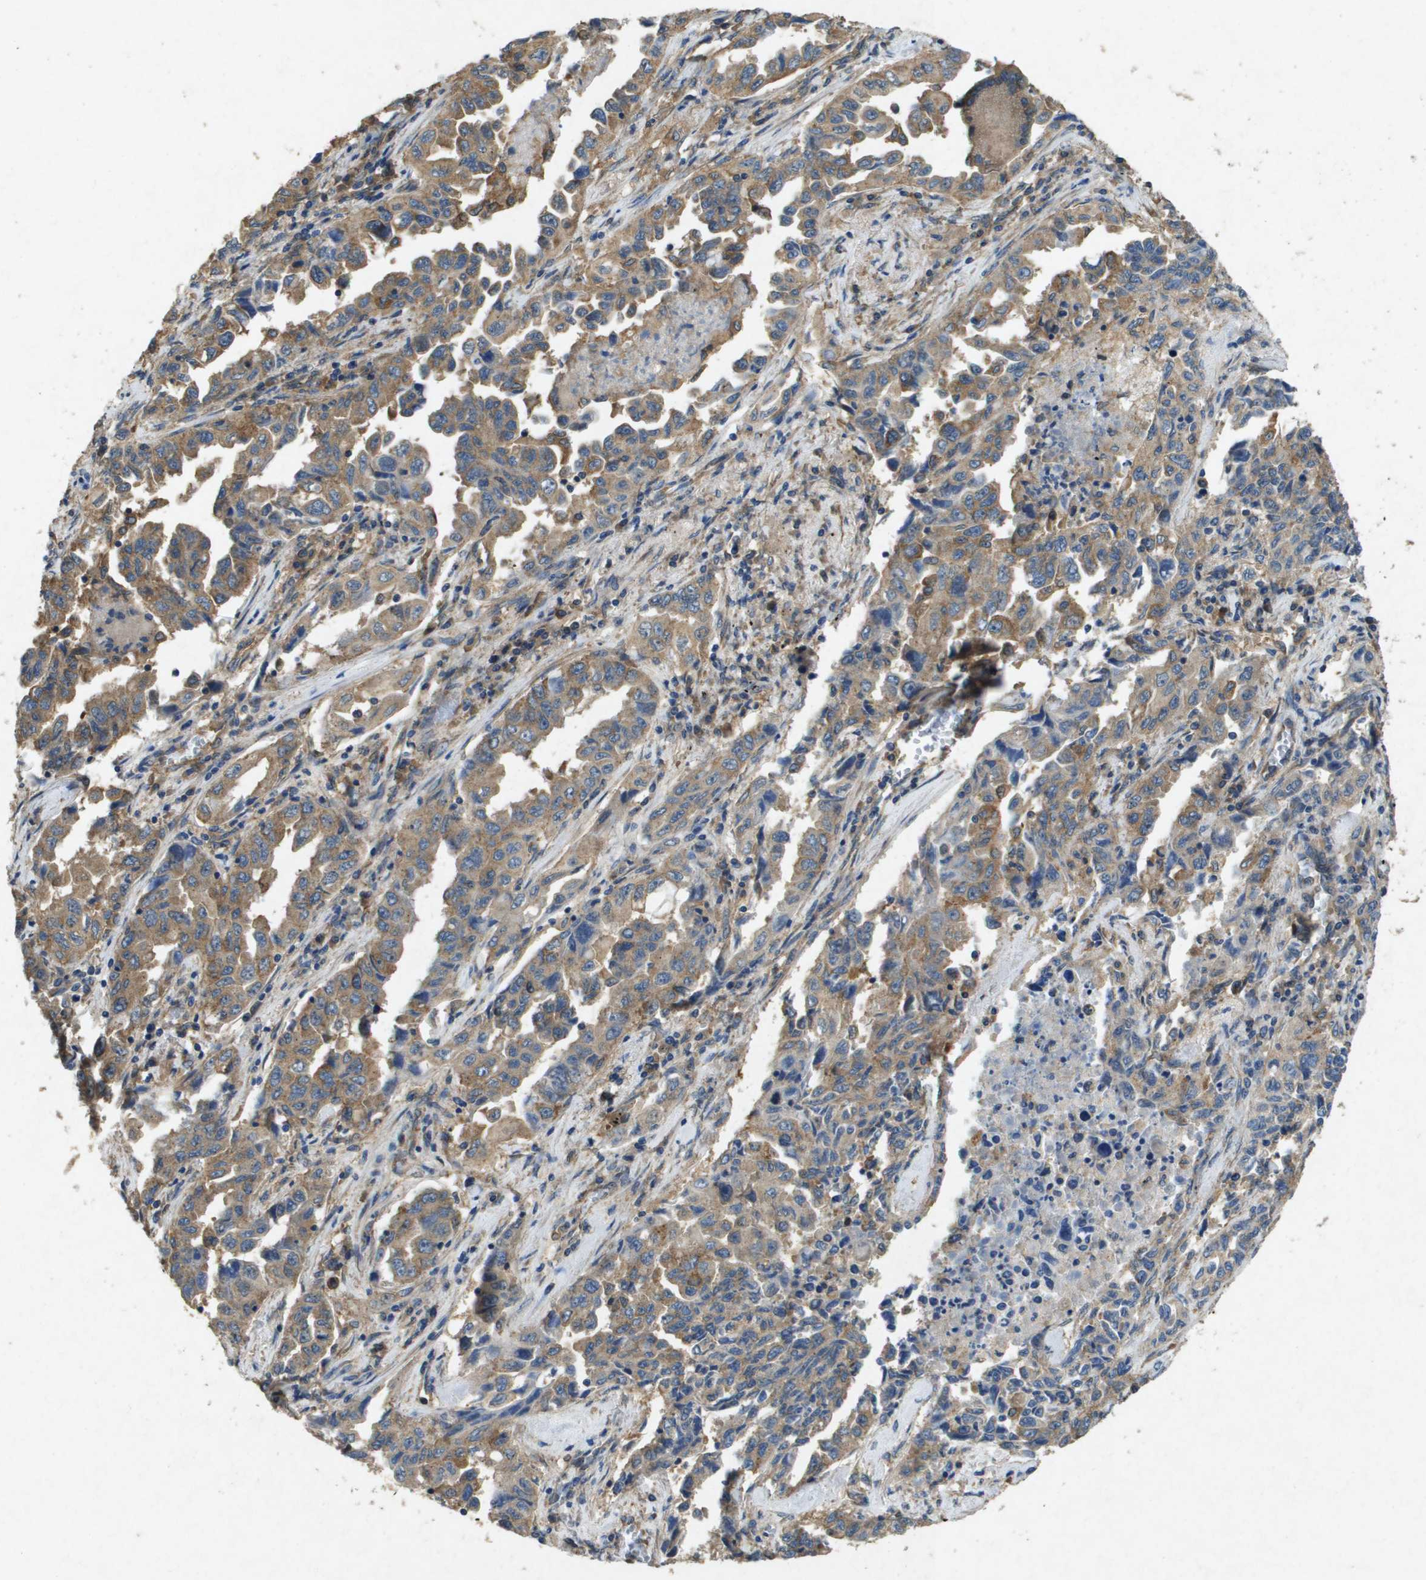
{"staining": {"intensity": "moderate", "quantity": ">75%", "location": "cytoplasmic/membranous"}, "tissue": "lung cancer", "cell_type": "Tumor cells", "image_type": "cancer", "snomed": [{"axis": "morphology", "description": "Adenocarcinoma, NOS"}, {"axis": "topography", "description": "Lung"}], "caption": "A medium amount of moderate cytoplasmic/membranous positivity is appreciated in approximately >75% of tumor cells in lung adenocarcinoma tissue.", "gene": "PTPRT", "patient": {"sex": "female", "age": 51}}